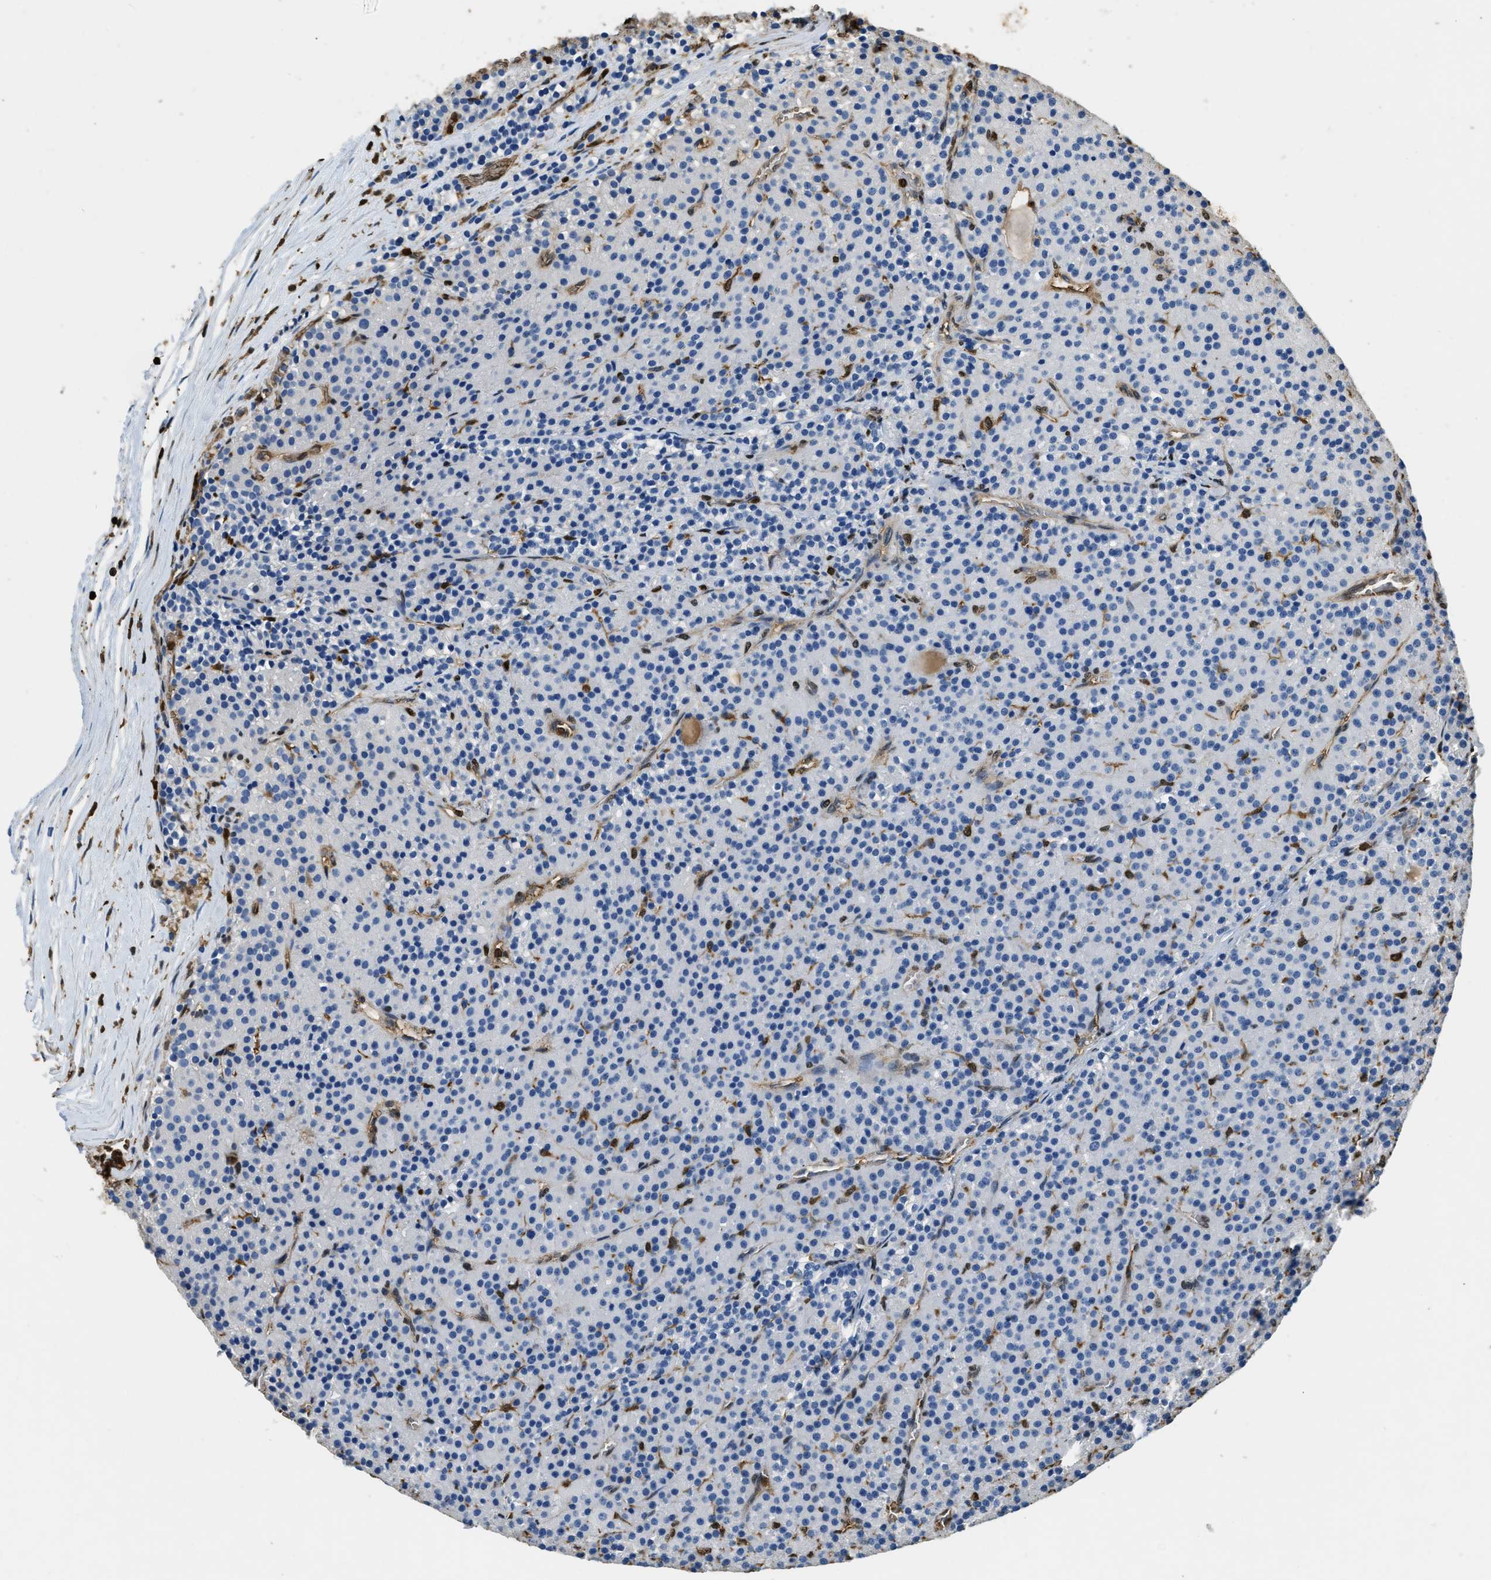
{"staining": {"intensity": "negative", "quantity": "none", "location": "none"}, "tissue": "parathyroid gland", "cell_type": "Glandular cells", "image_type": "normal", "snomed": [{"axis": "morphology", "description": "Normal tissue, NOS"}, {"axis": "morphology", "description": "Adenoma, NOS"}, {"axis": "topography", "description": "Parathyroid gland"}], "caption": "A high-resolution photomicrograph shows immunohistochemistry (IHC) staining of benign parathyroid gland, which reveals no significant expression in glandular cells.", "gene": "ARHGDIB", "patient": {"sex": "male", "age": 75}}